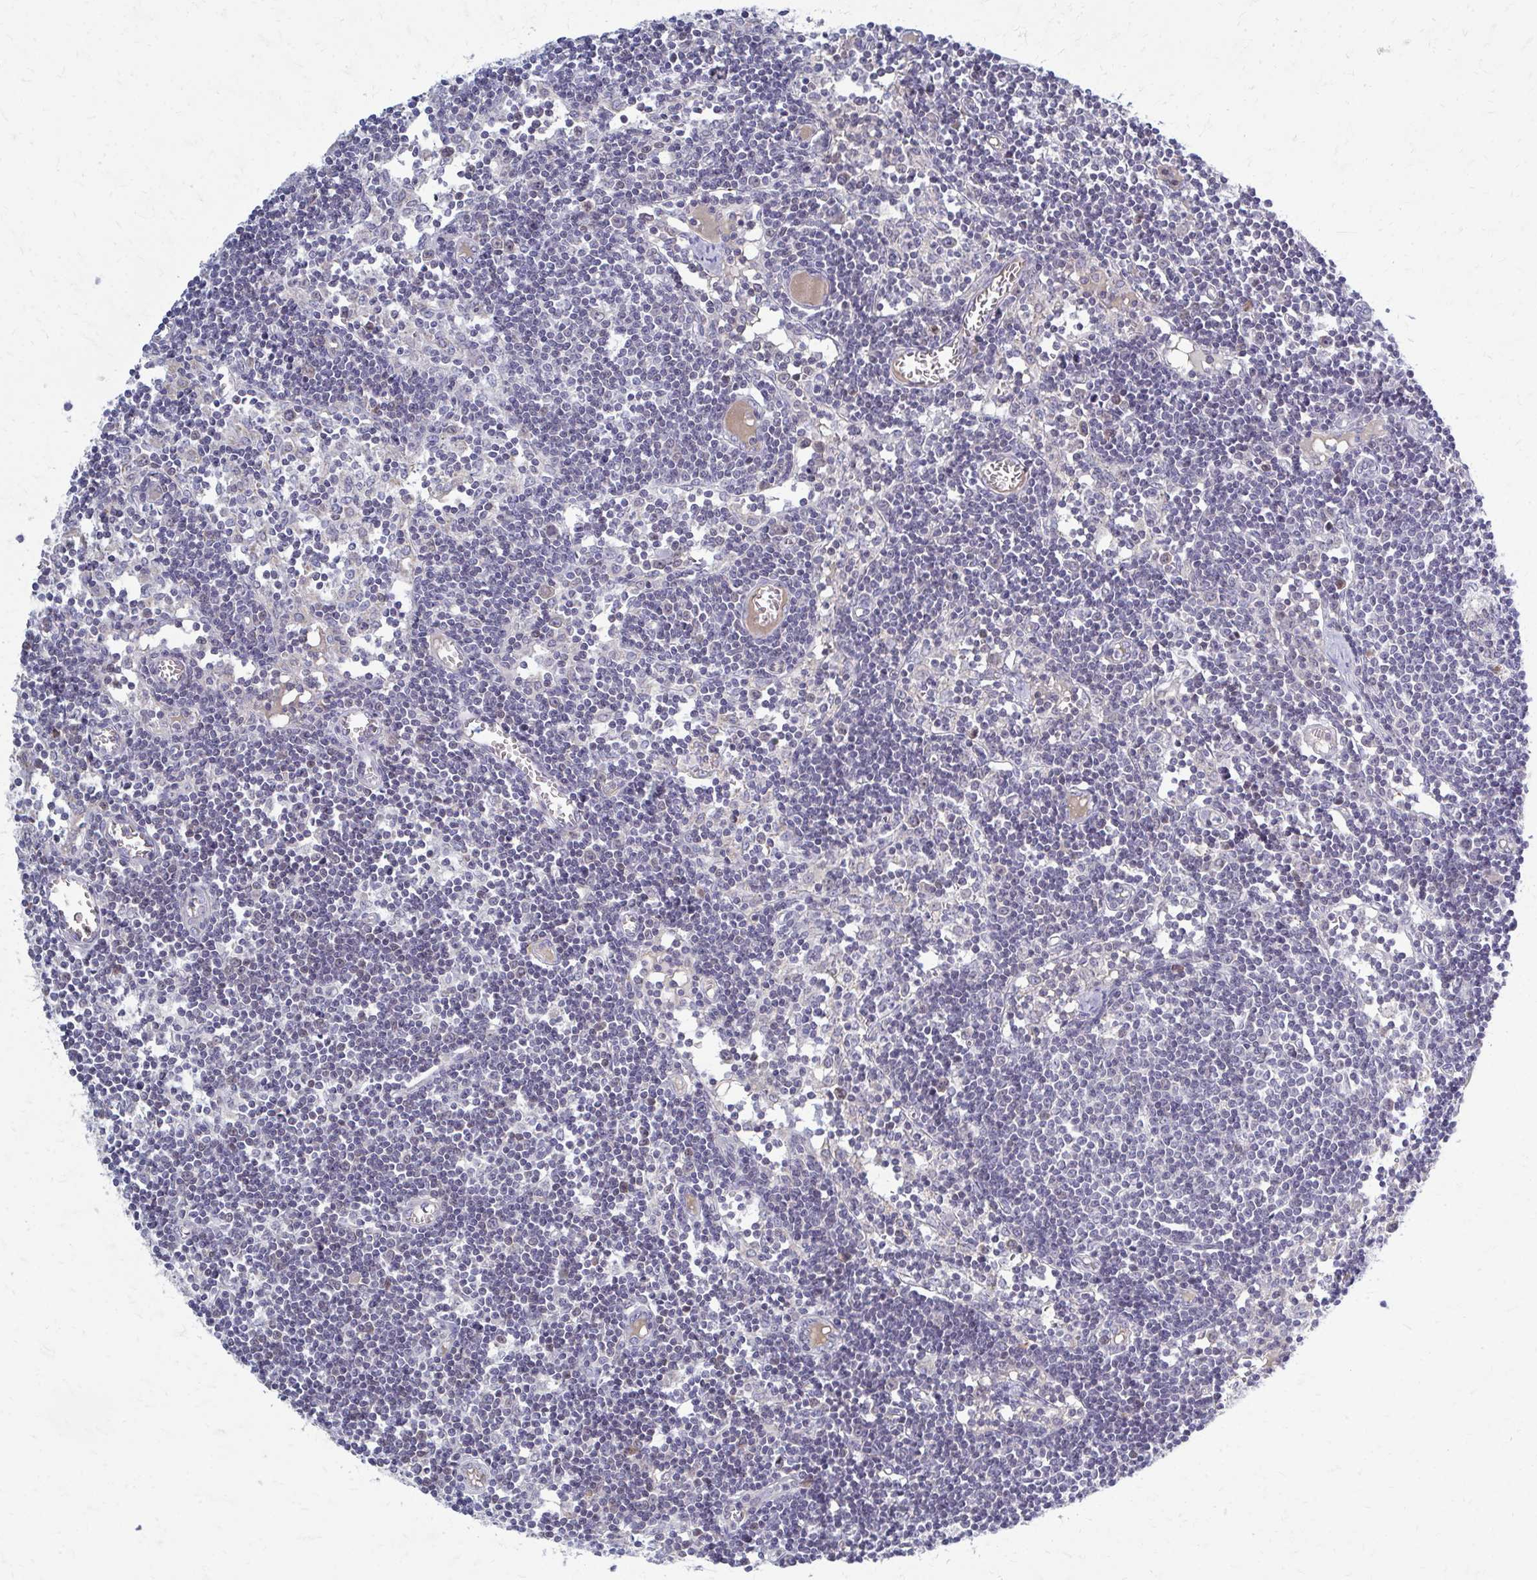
{"staining": {"intensity": "weak", "quantity": "<25%", "location": "cytoplasmic/membranous"}, "tissue": "lymph node", "cell_type": "Germinal center cells", "image_type": "normal", "snomed": [{"axis": "morphology", "description": "Normal tissue, NOS"}, {"axis": "topography", "description": "Lymph node"}], "caption": "Immunohistochemistry (IHC) histopathology image of normal lymph node: lymph node stained with DAB (3,3'-diaminobenzidine) displays no significant protein positivity in germinal center cells.", "gene": "MCRIP2", "patient": {"sex": "female", "age": 11}}